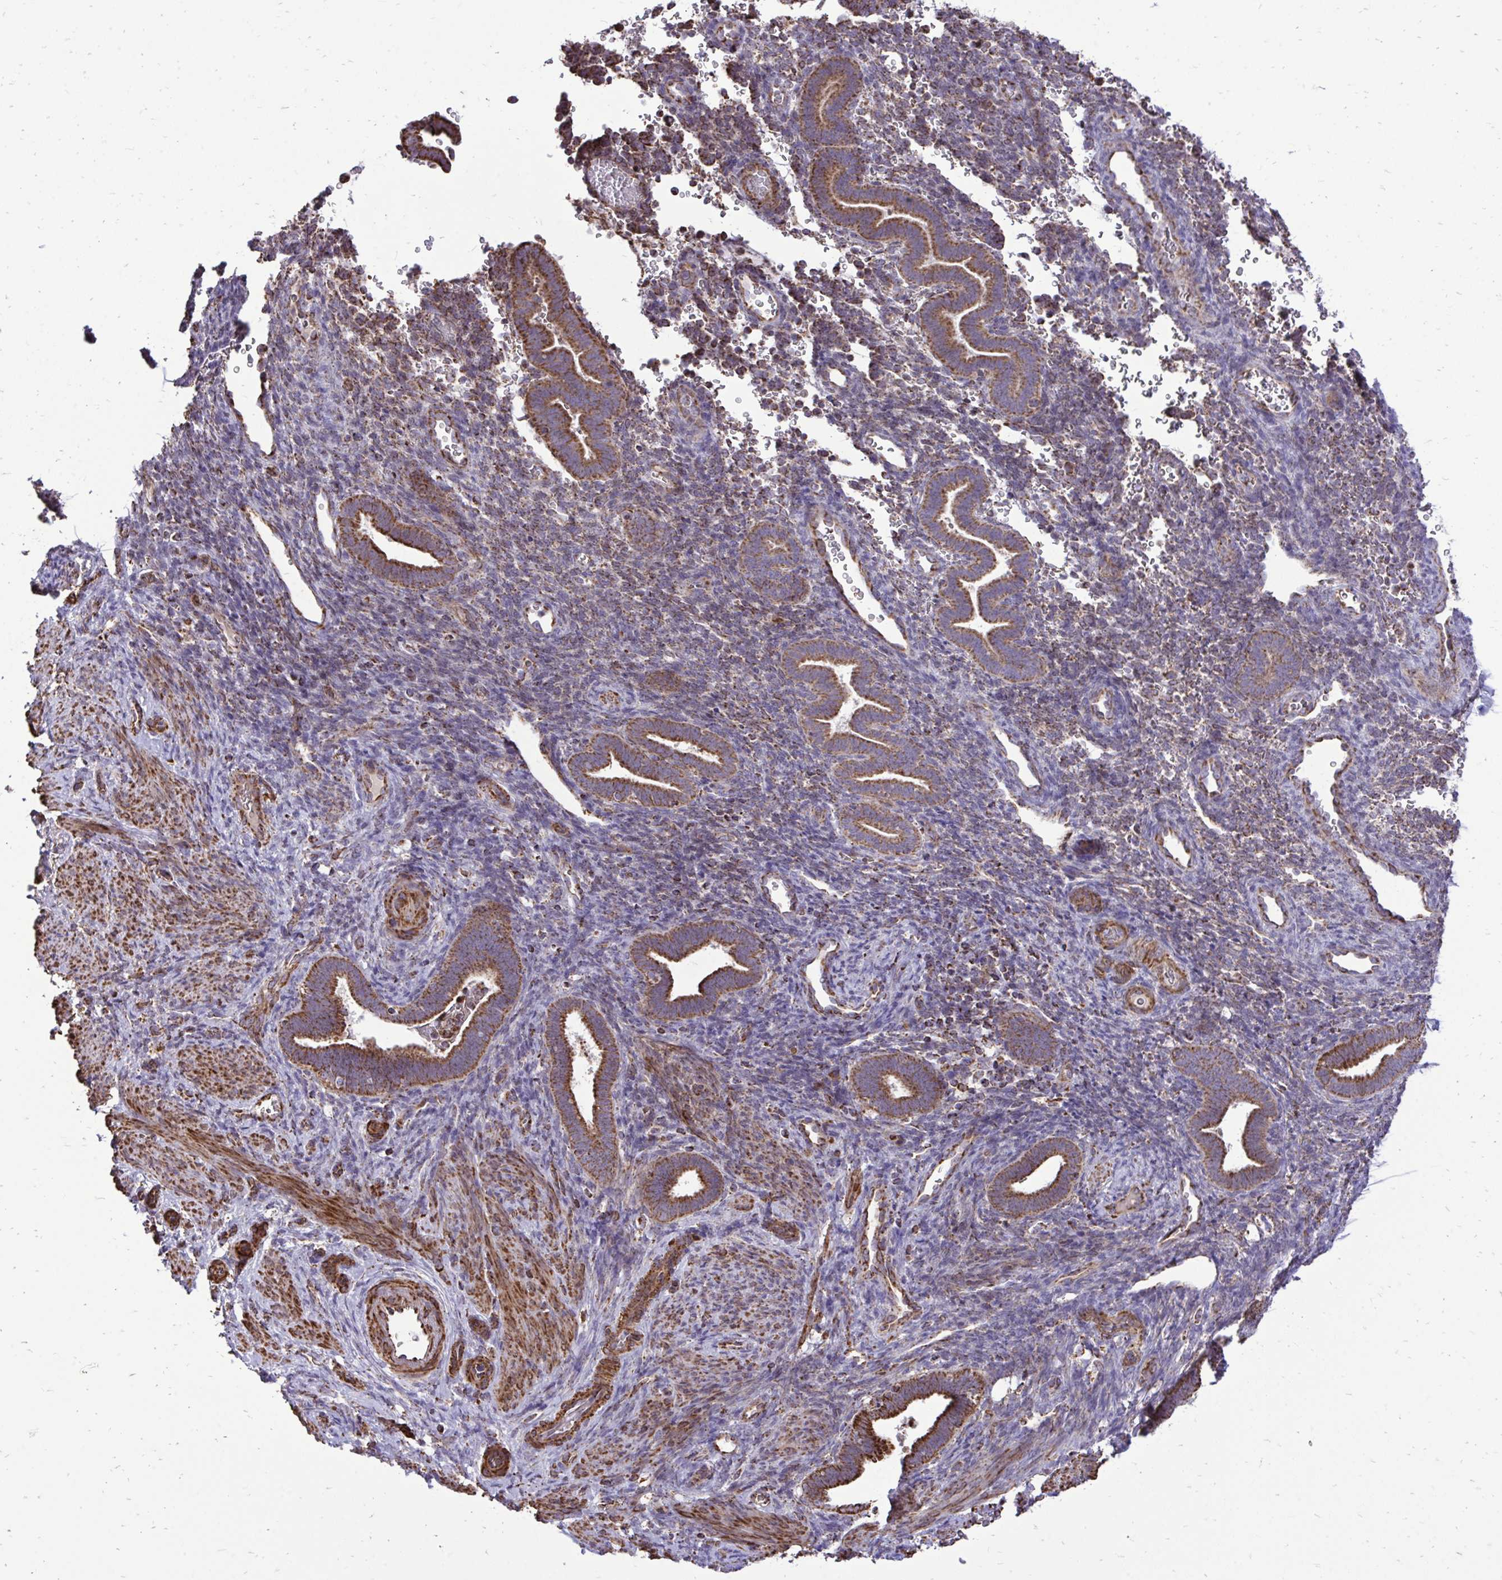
{"staining": {"intensity": "weak", "quantity": "25%-75%", "location": "cytoplasmic/membranous"}, "tissue": "endometrium", "cell_type": "Cells in endometrial stroma", "image_type": "normal", "snomed": [{"axis": "morphology", "description": "Normal tissue, NOS"}, {"axis": "topography", "description": "Endometrium"}], "caption": "This is a photomicrograph of immunohistochemistry staining of normal endometrium, which shows weak positivity in the cytoplasmic/membranous of cells in endometrial stroma.", "gene": "UBE2C", "patient": {"sex": "female", "age": 34}}